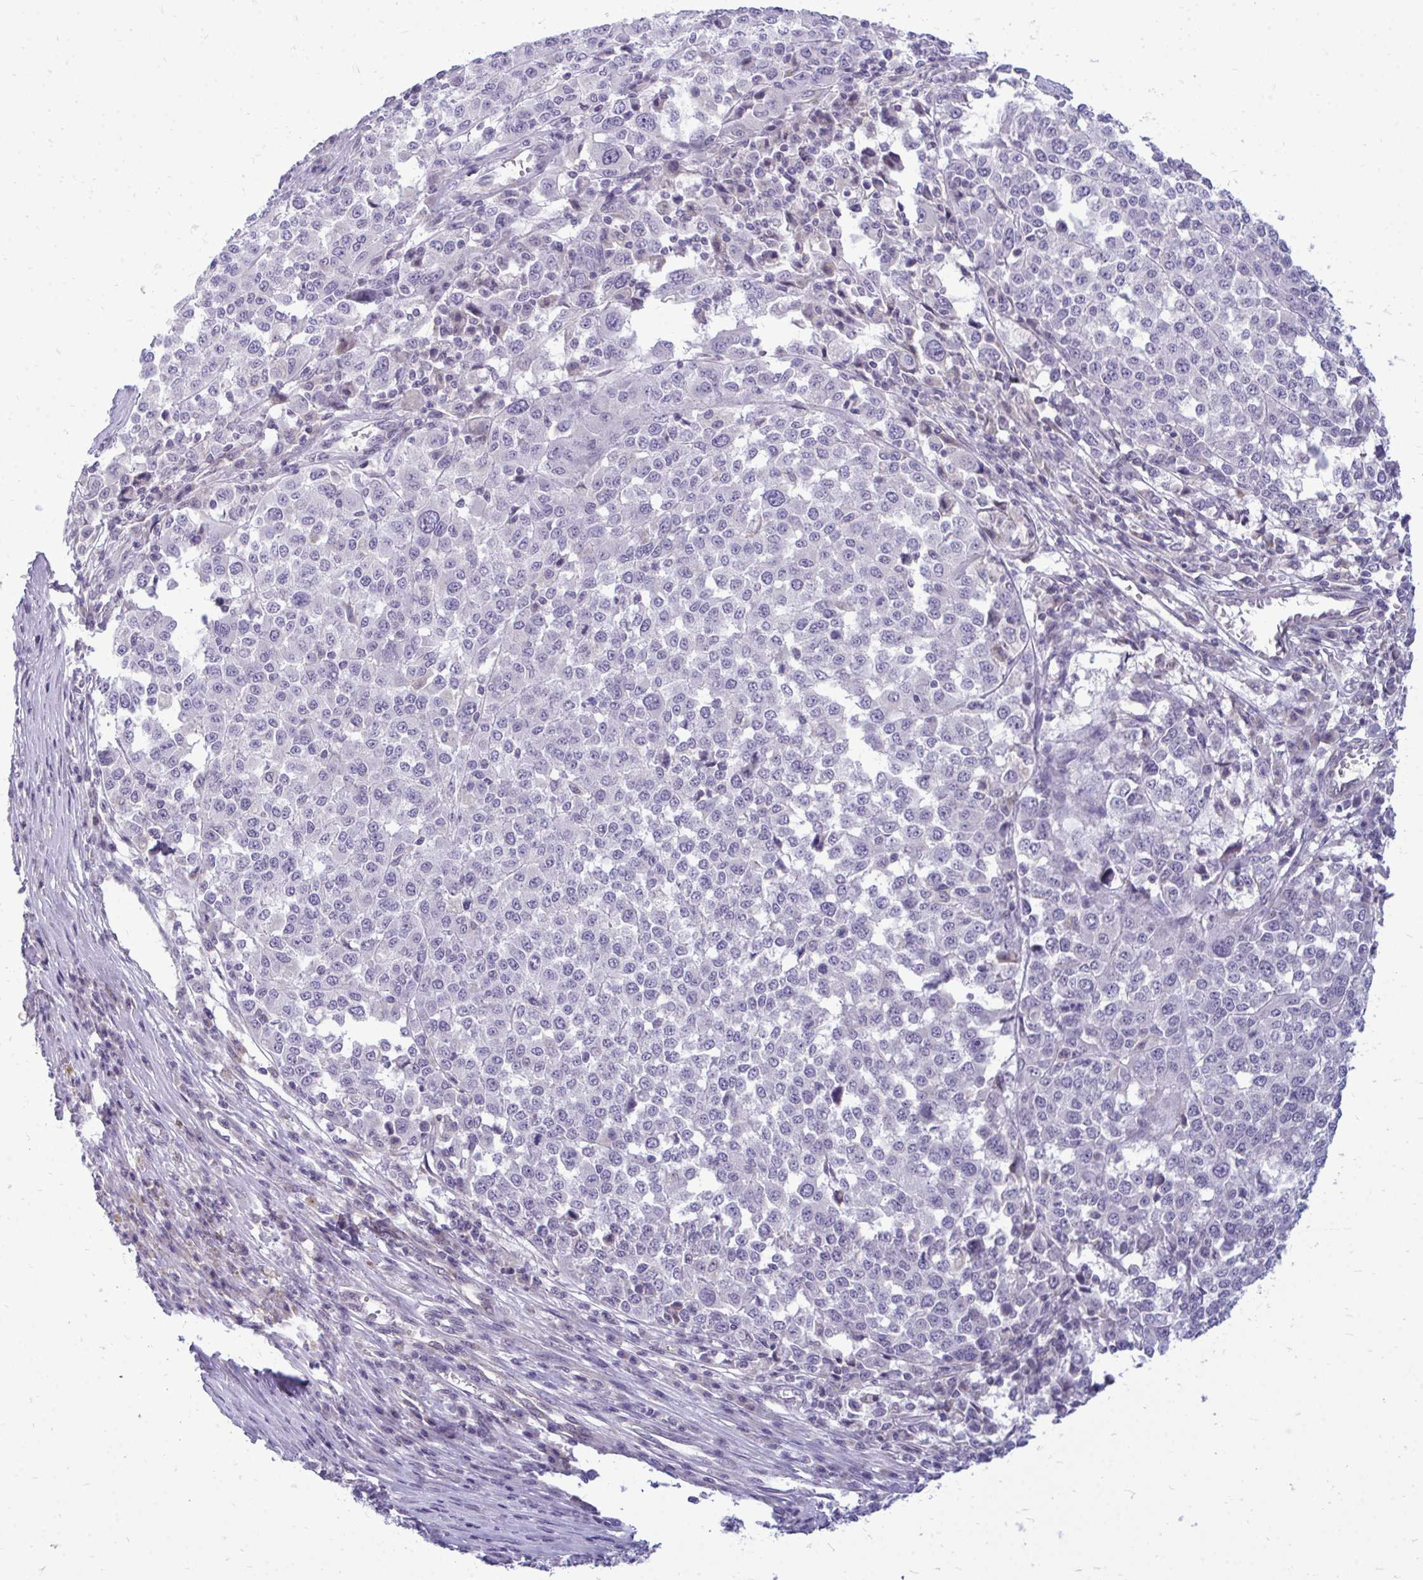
{"staining": {"intensity": "negative", "quantity": "none", "location": "none"}, "tissue": "melanoma", "cell_type": "Tumor cells", "image_type": "cancer", "snomed": [{"axis": "morphology", "description": "Malignant melanoma, Metastatic site"}, {"axis": "topography", "description": "Lymph node"}], "caption": "DAB immunohistochemical staining of human malignant melanoma (metastatic site) demonstrates no significant staining in tumor cells.", "gene": "ACSL5", "patient": {"sex": "male", "age": 44}}